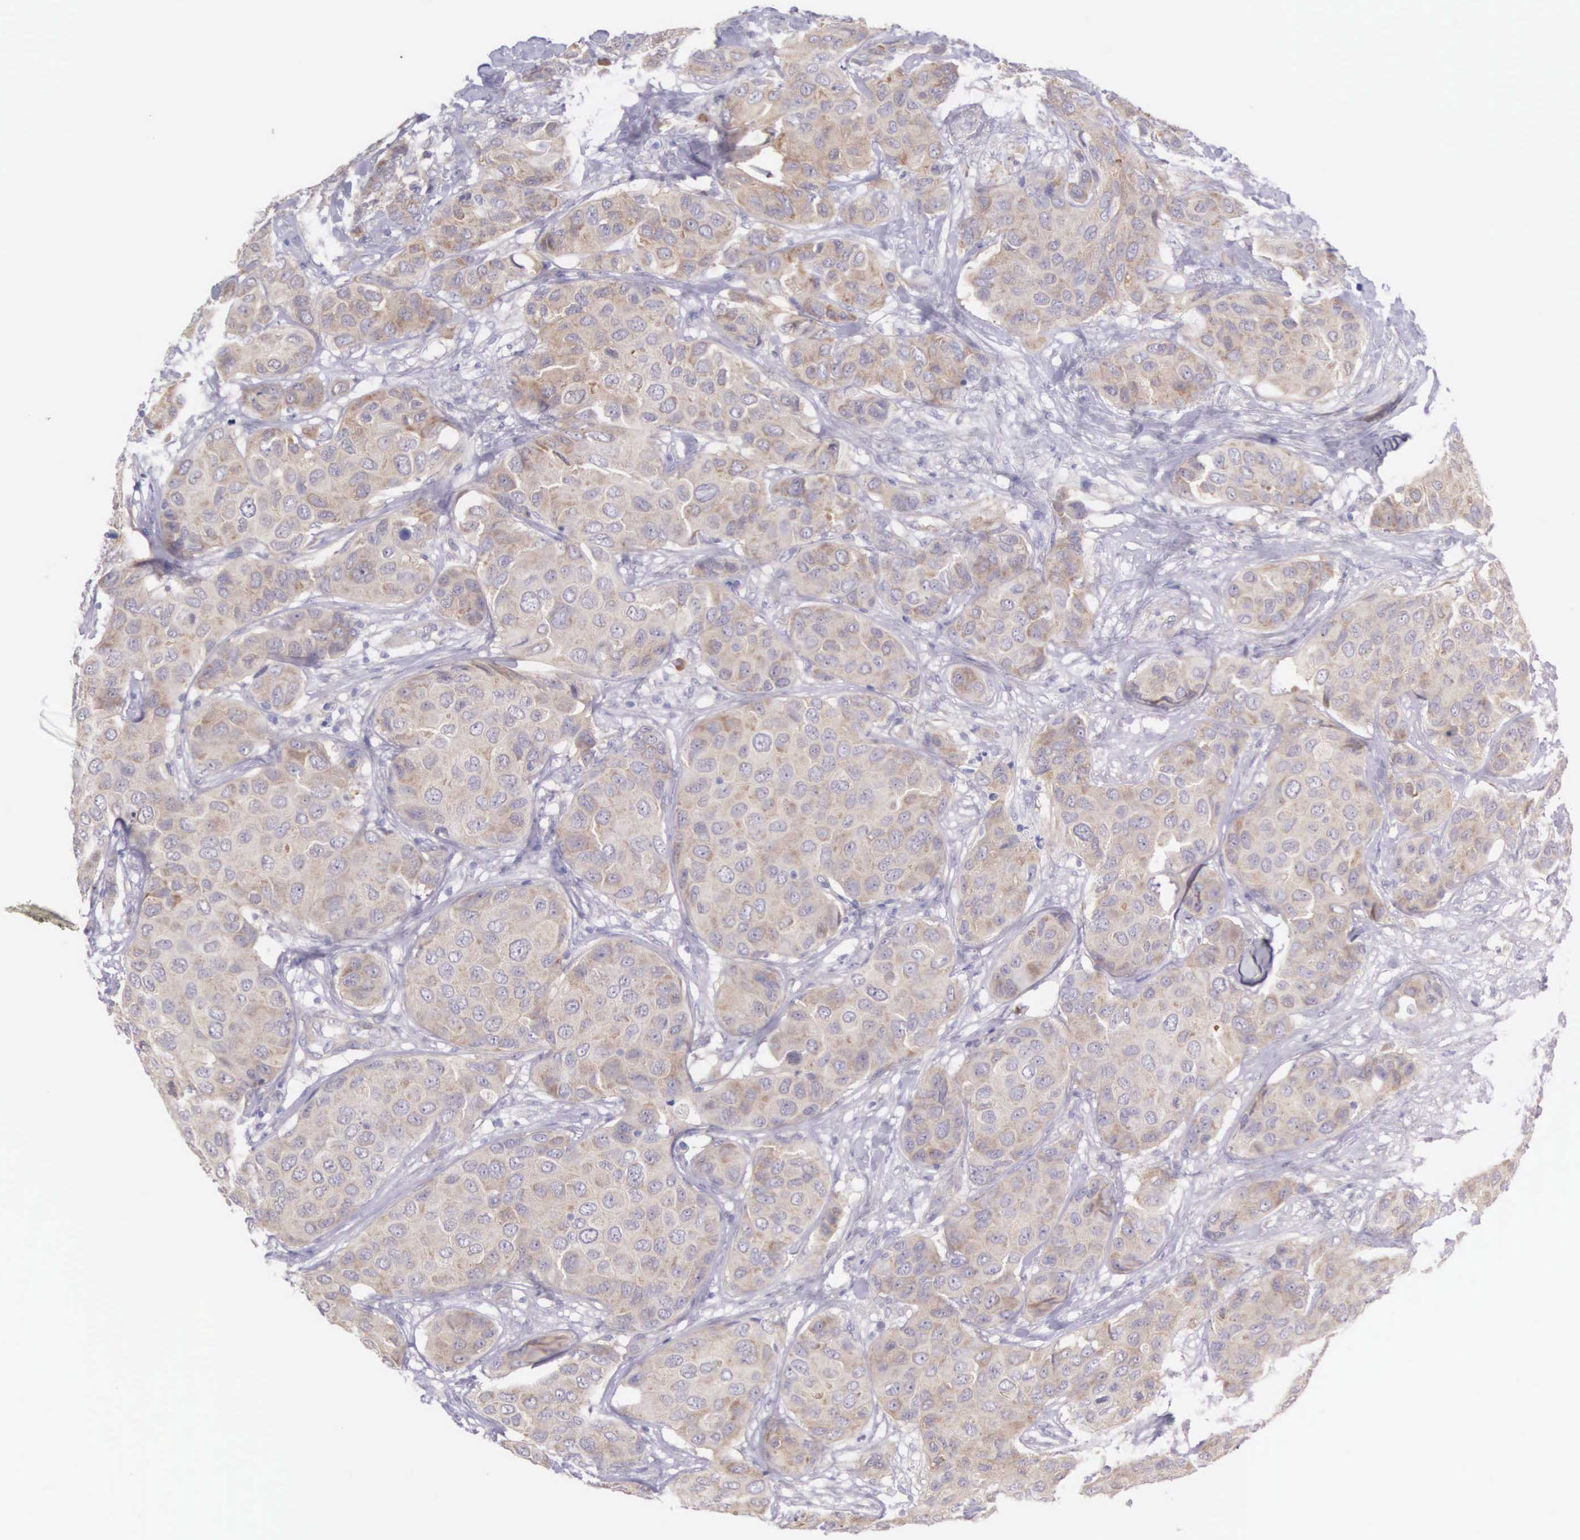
{"staining": {"intensity": "weak", "quantity": ">75%", "location": "cytoplasmic/membranous"}, "tissue": "breast cancer", "cell_type": "Tumor cells", "image_type": "cancer", "snomed": [{"axis": "morphology", "description": "Duct carcinoma"}, {"axis": "topography", "description": "Breast"}], "caption": "IHC of human breast cancer (intraductal carcinoma) exhibits low levels of weak cytoplasmic/membranous expression in approximately >75% of tumor cells.", "gene": "ARFGAP3", "patient": {"sex": "female", "age": 68}}